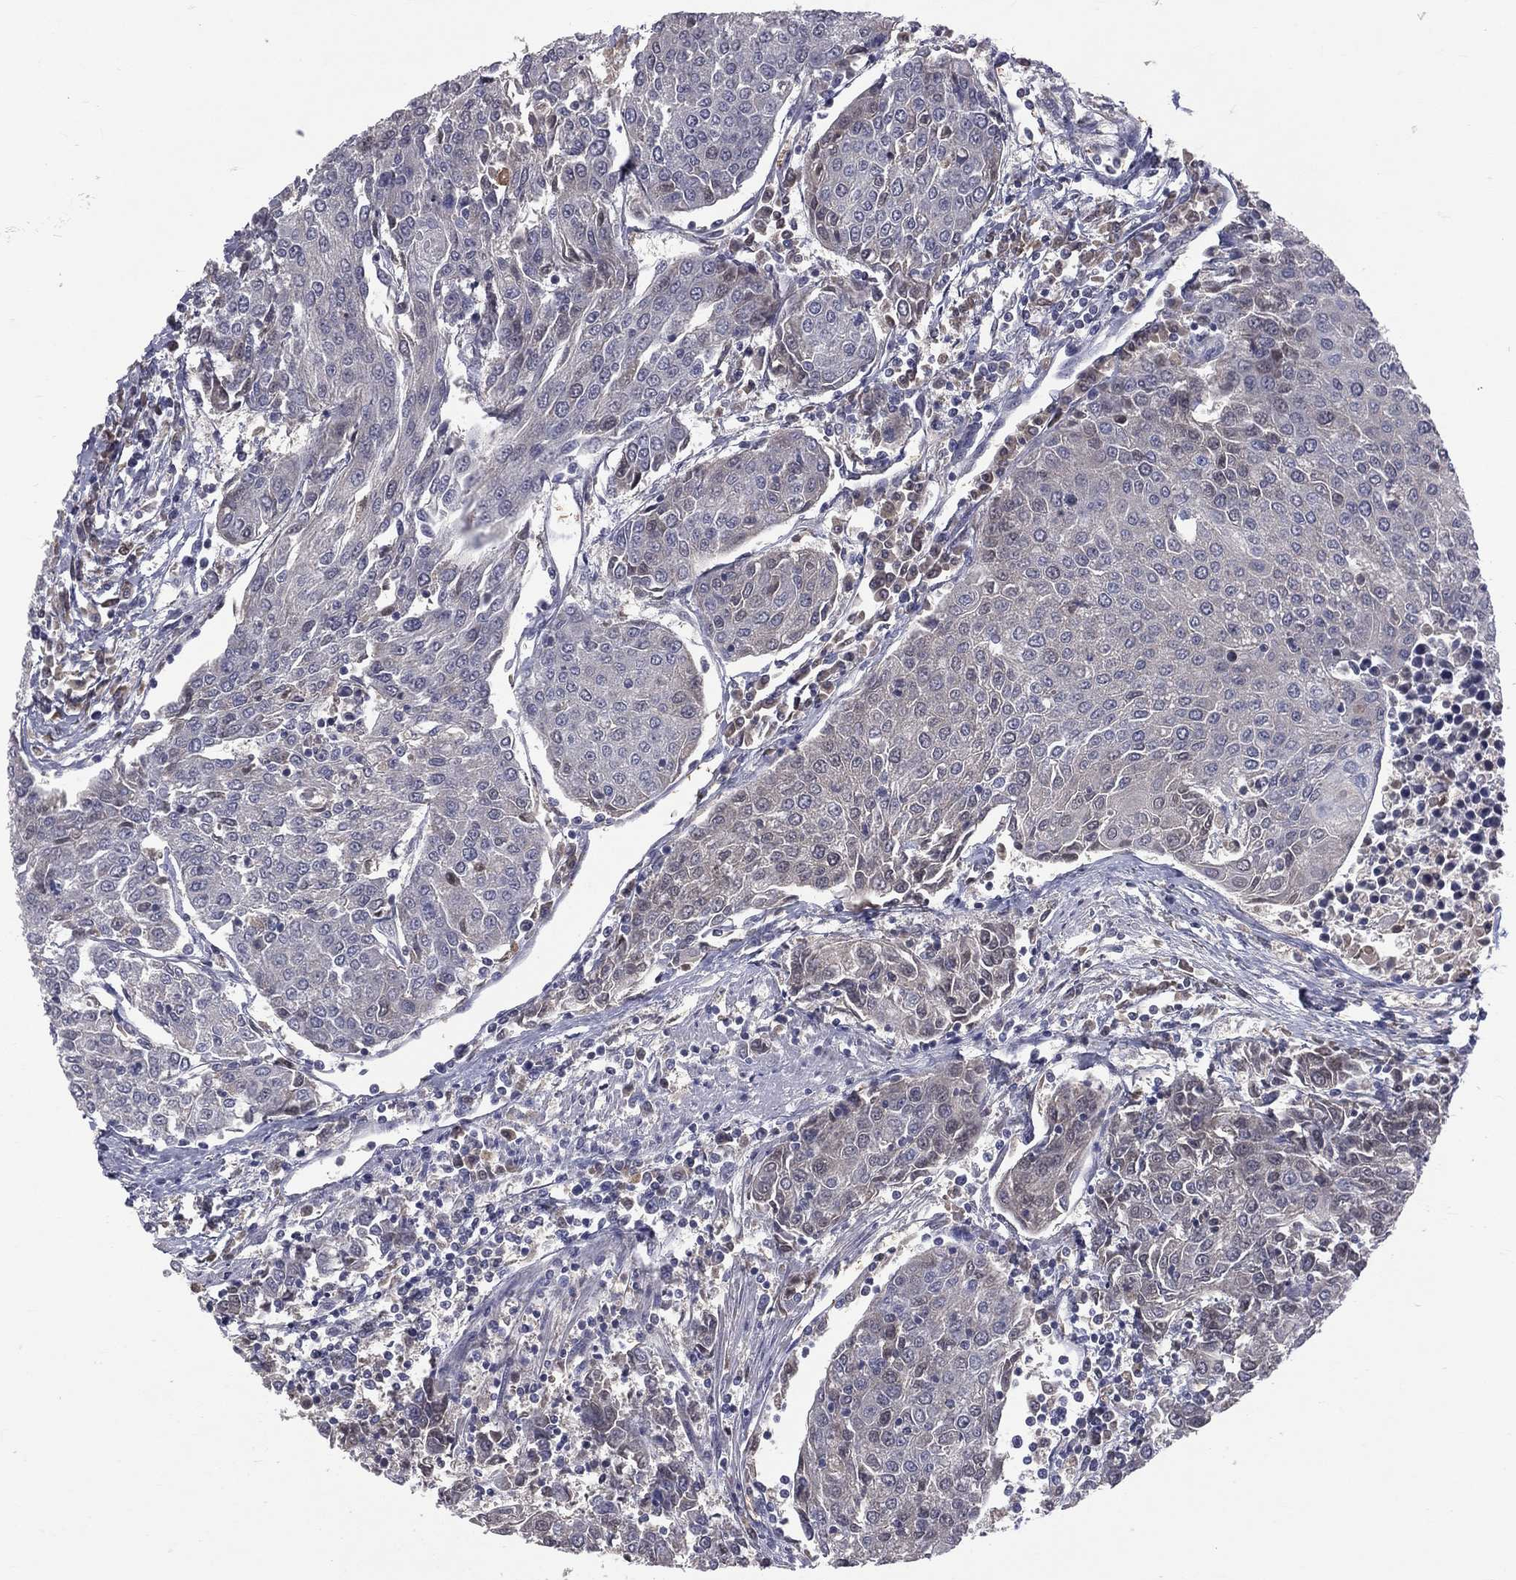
{"staining": {"intensity": "negative", "quantity": "none", "location": "none"}, "tissue": "urothelial cancer", "cell_type": "Tumor cells", "image_type": "cancer", "snomed": [{"axis": "morphology", "description": "Urothelial carcinoma, High grade"}, {"axis": "topography", "description": "Urinary bladder"}], "caption": "Tumor cells are negative for brown protein staining in high-grade urothelial carcinoma. (Stains: DAB IHC with hematoxylin counter stain, Microscopy: brightfield microscopy at high magnification).", "gene": "DSG4", "patient": {"sex": "female", "age": 85}}